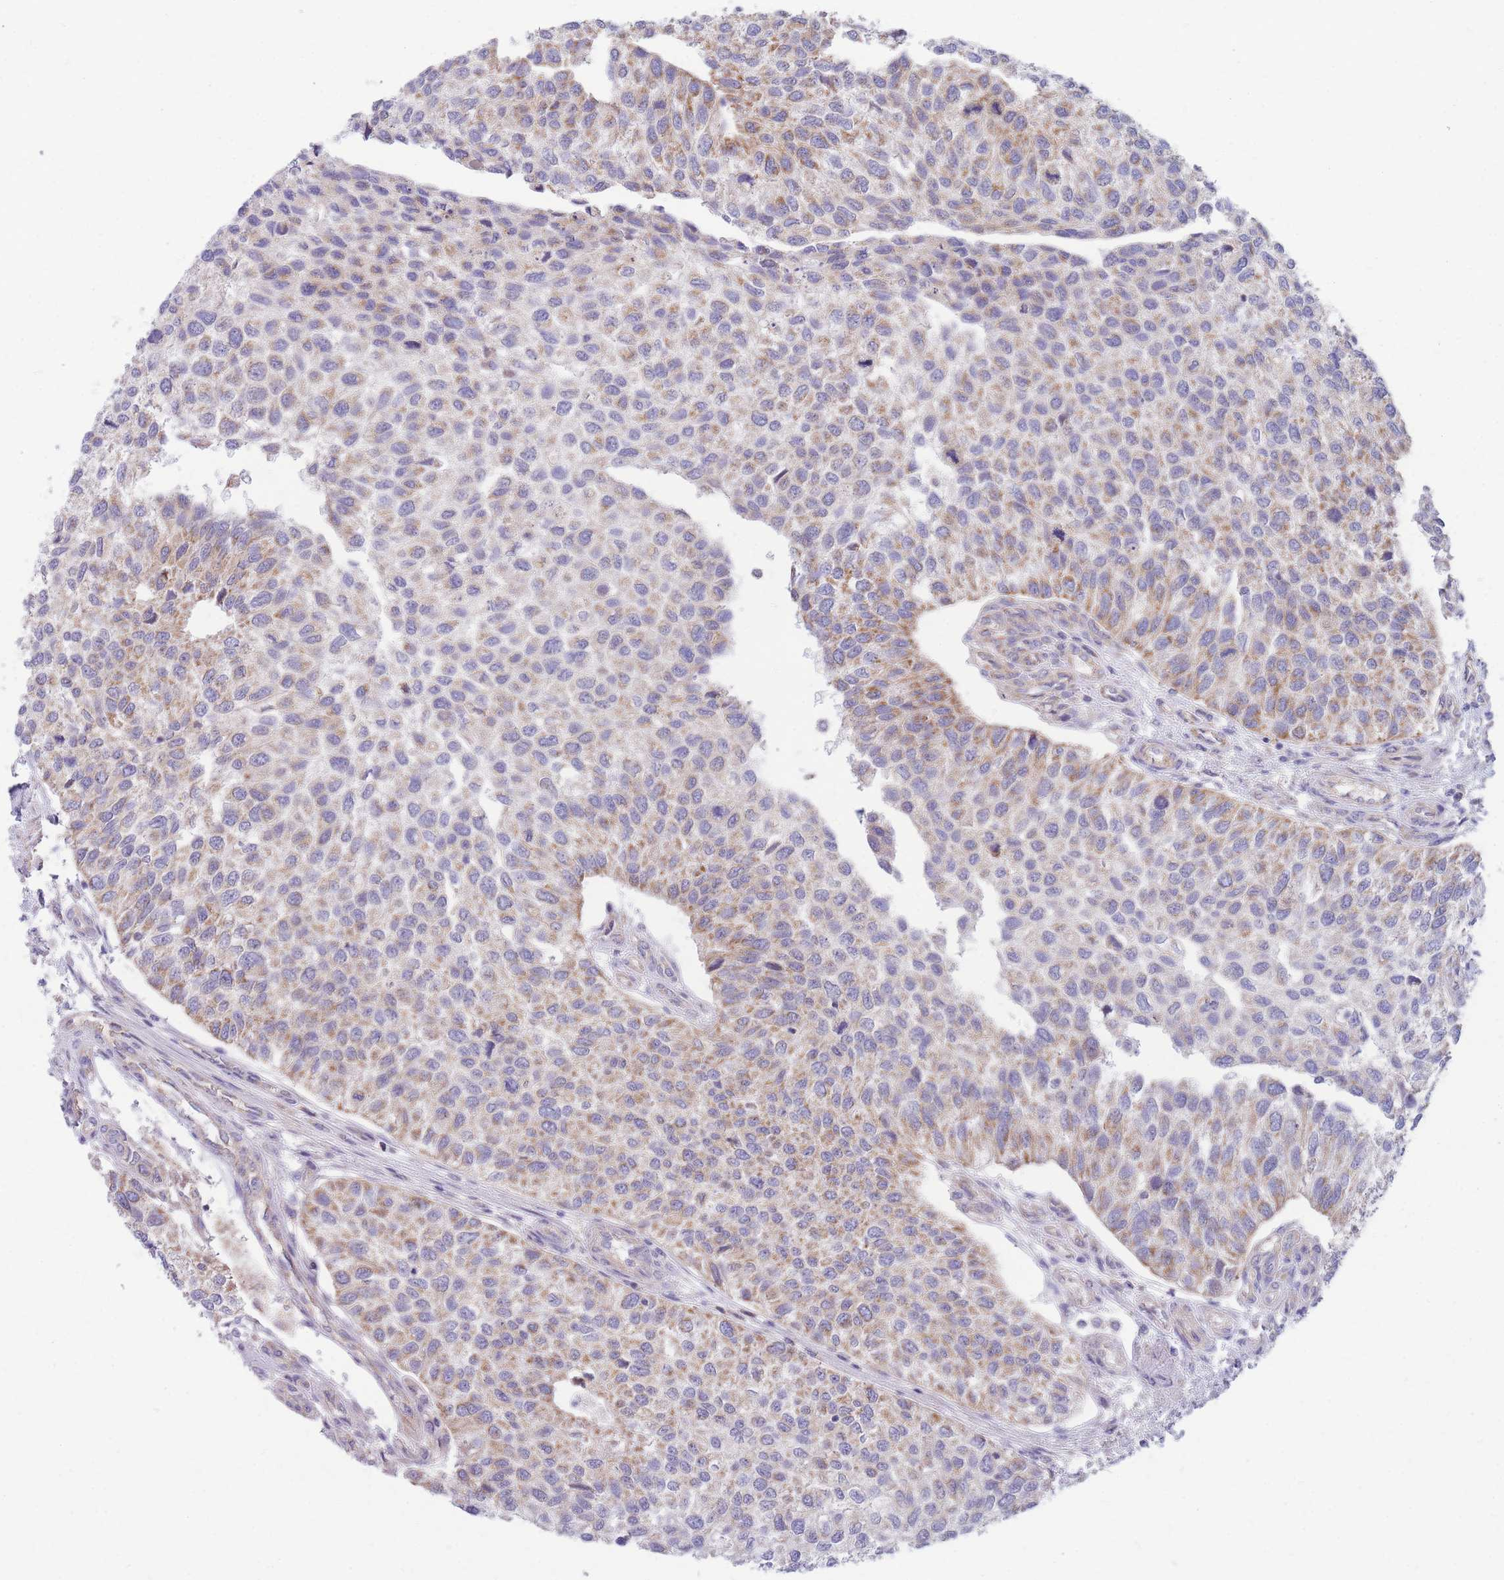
{"staining": {"intensity": "weak", "quantity": "25%-75%", "location": "cytoplasmic/membranous"}, "tissue": "urothelial cancer", "cell_type": "Tumor cells", "image_type": "cancer", "snomed": [{"axis": "morphology", "description": "Urothelial carcinoma, NOS"}, {"axis": "topography", "description": "Urinary bladder"}], "caption": "The image reveals immunohistochemical staining of urothelial cancer. There is weak cytoplasmic/membranous staining is present in approximately 25%-75% of tumor cells.", "gene": "MRPS9", "patient": {"sex": "male", "age": 55}}